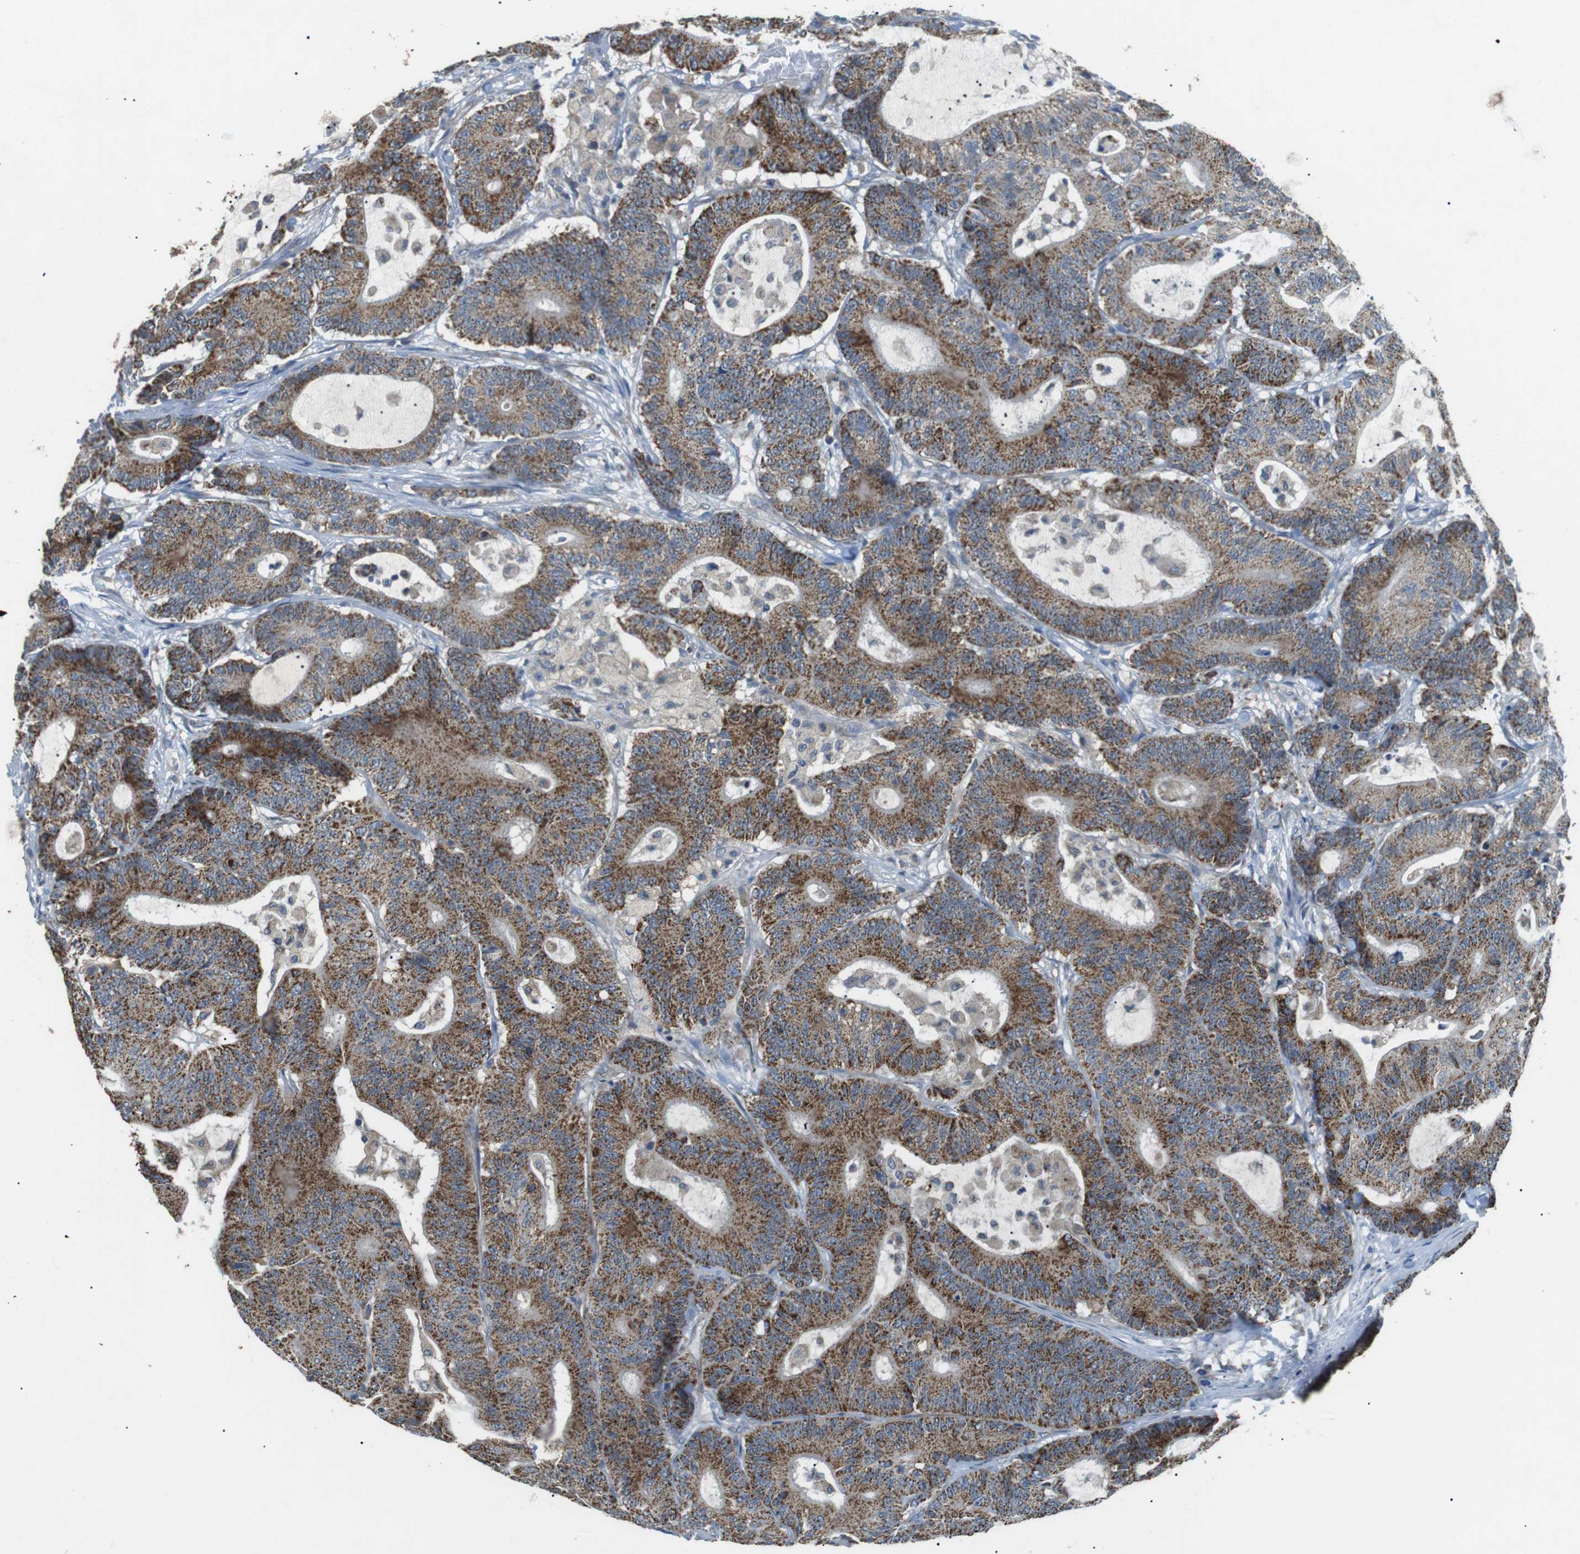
{"staining": {"intensity": "moderate", "quantity": ">75%", "location": "cytoplasmic/membranous"}, "tissue": "colorectal cancer", "cell_type": "Tumor cells", "image_type": "cancer", "snomed": [{"axis": "morphology", "description": "Adenocarcinoma, NOS"}, {"axis": "topography", "description": "Colon"}], "caption": "Colorectal adenocarcinoma was stained to show a protein in brown. There is medium levels of moderate cytoplasmic/membranous staining in approximately >75% of tumor cells. The staining was performed using DAB (3,3'-diaminobenzidine), with brown indicating positive protein expression. Nuclei are stained blue with hematoxylin.", "gene": "BACE1", "patient": {"sex": "female", "age": 84}}